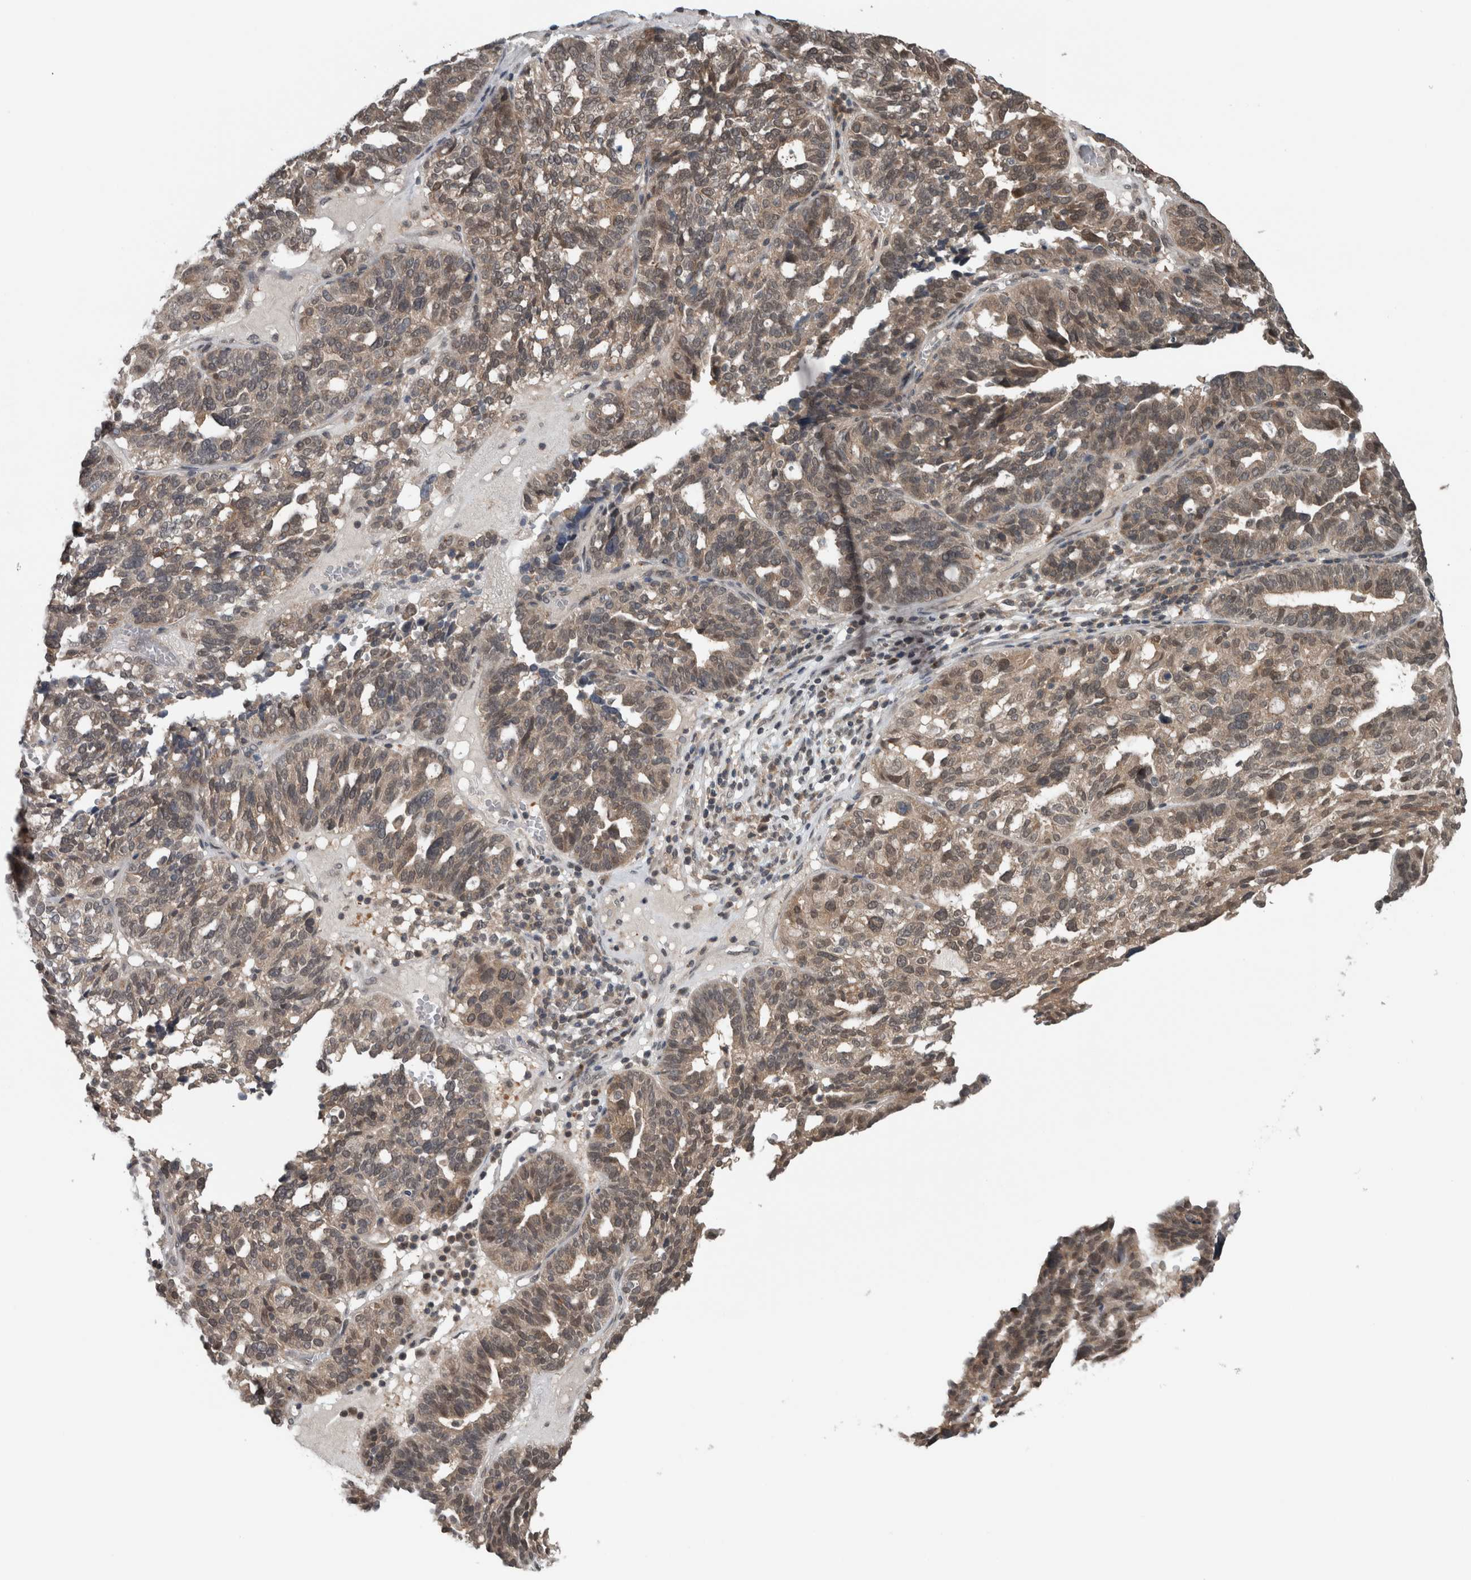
{"staining": {"intensity": "weak", "quantity": ">75%", "location": "cytoplasmic/membranous,nuclear"}, "tissue": "ovarian cancer", "cell_type": "Tumor cells", "image_type": "cancer", "snomed": [{"axis": "morphology", "description": "Cystadenocarcinoma, serous, NOS"}, {"axis": "topography", "description": "Ovary"}], "caption": "IHC histopathology image of neoplastic tissue: human ovarian serous cystadenocarcinoma stained using immunohistochemistry displays low levels of weak protein expression localized specifically in the cytoplasmic/membranous and nuclear of tumor cells, appearing as a cytoplasmic/membranous and nuclear brown color.", "gene": "SPAG7", "patient": {"sex": "female", "age": 59}}